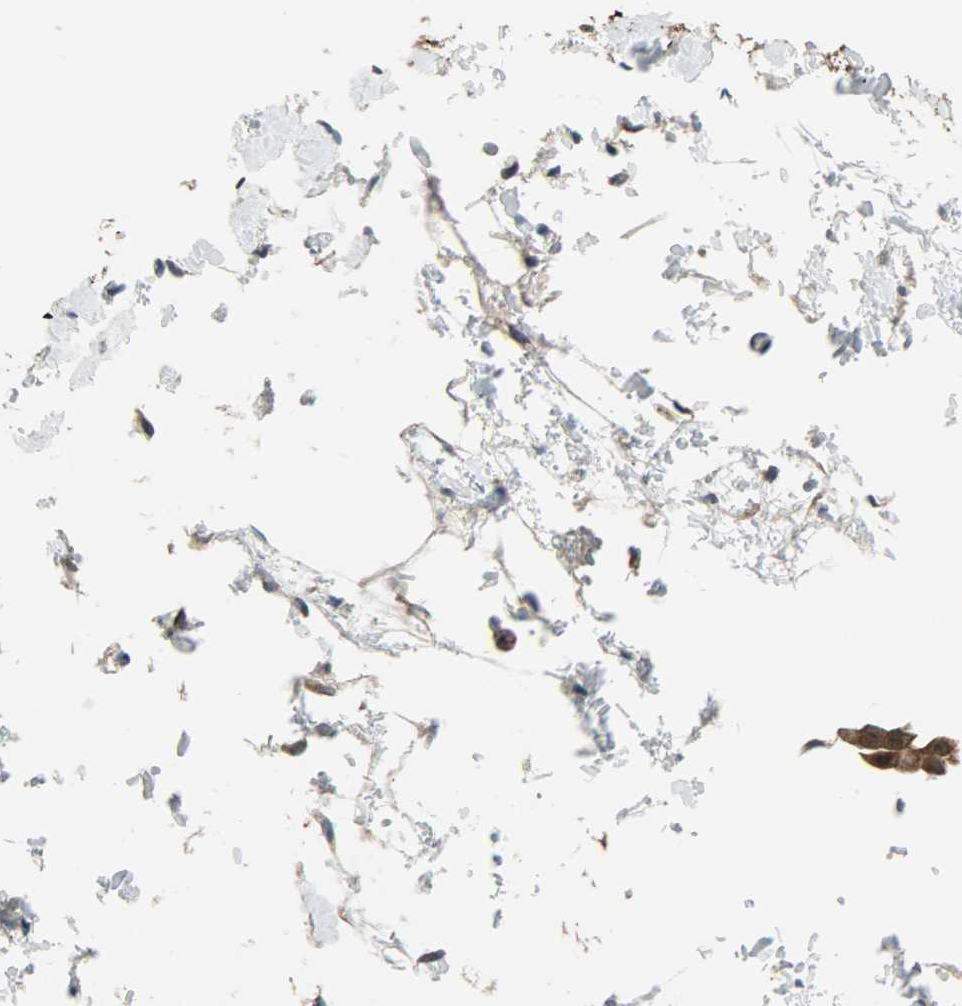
{"staining": {"intensity": "strong", "quantity": ">75%", "location": "cytoplasmic/membranous"}, "tissue": "urothelial cancer", "cell_type": "Tumor cells", "image_type": "cancer", "snomed": [{"axis": "morphology", "description": "Urothelial carcinoma, Low grade"}, {"axis": "topography", "description": "Urinary bladder"}], "caption": "Immunohistochemistry of human urothelial cancer reveals high levels of strong cytoplasmic/membranous expression in about >75% of tumor cells.", "gene": "LDHB", "patient": {"sex": "female", "age": 60}}